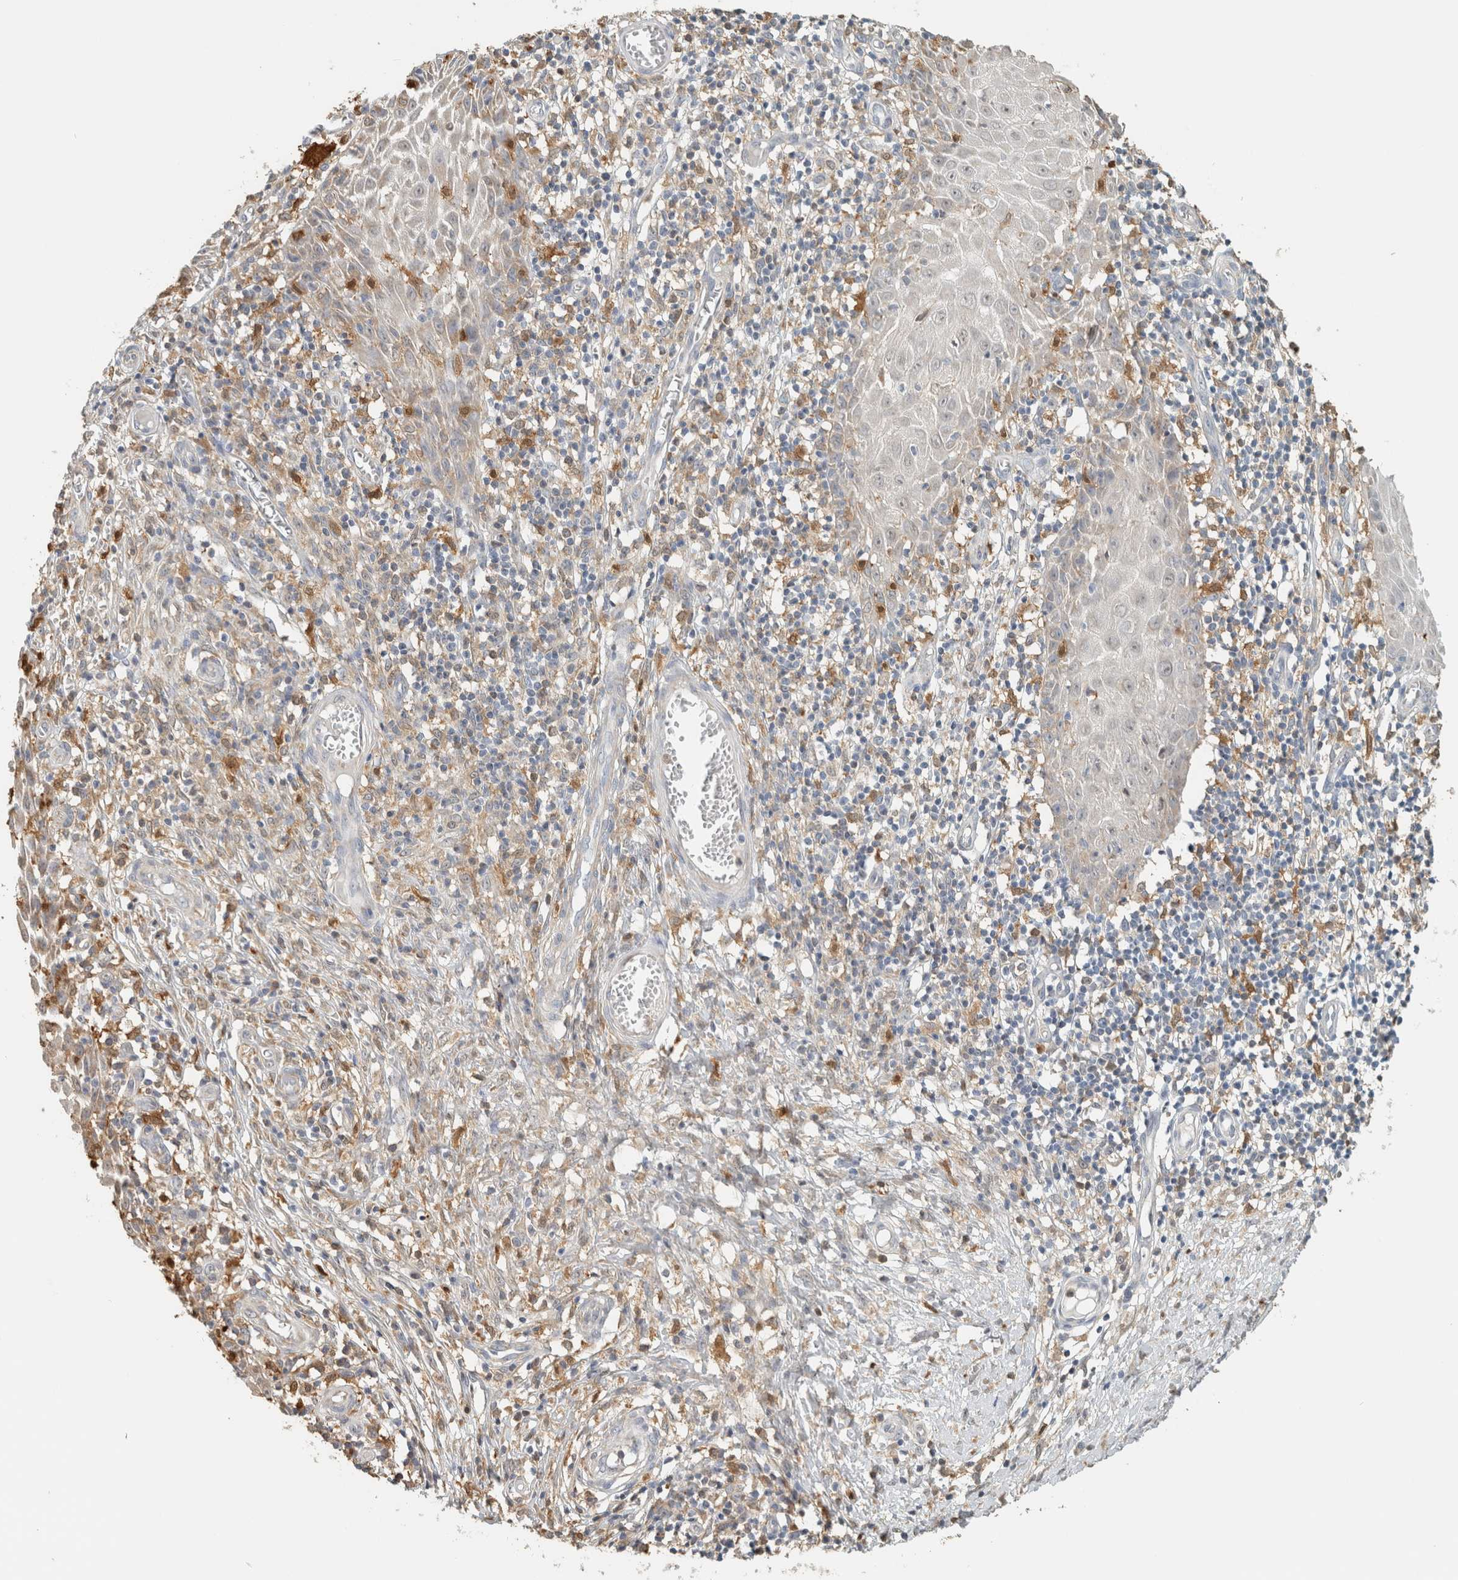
{"staining": {"intensity": "weak", "quantity": "<25%", "location": "cytoplasmic/membranous"}, "tissue": "skin cancer", "cell_type": "Tumor cells", "image_type": "cancer", "snomed": [{"axis": "morphology", "description": "Squamous cell carcinoma, NOS"}, {"axis": "topography", "description": "Skin"}], "caption": "There is no significant positivity in tumor cells of skin cancer.", "gene": "CAPG", "patient": {"sex": "female", "age": 73}}